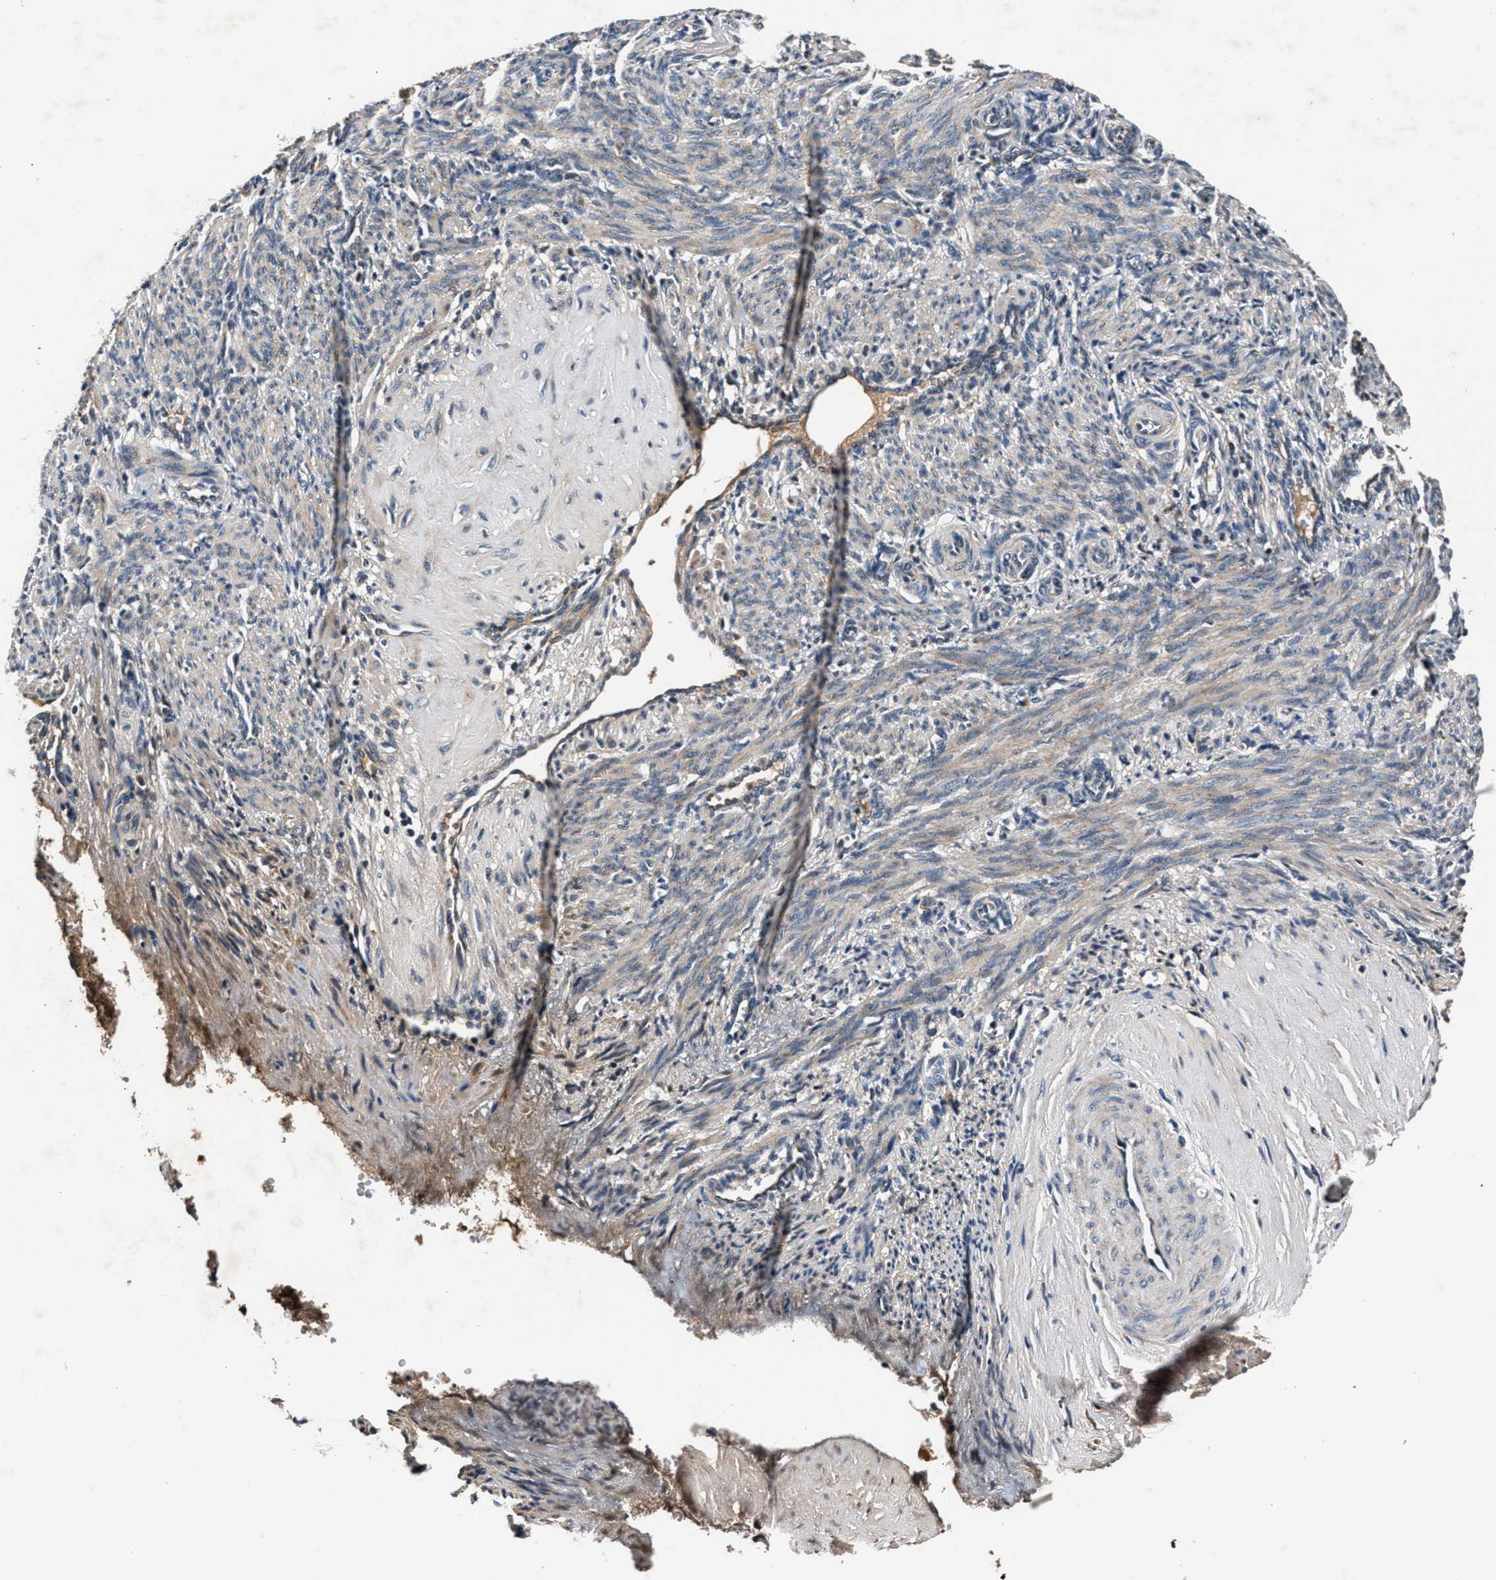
{"staining": {"intensity": "weak", "quantity": "<25%", "location": "cytoplasmic/membranous"}, "tissue": "smooth muscle", "cell_type": "Smooth muscle cells", "image_type": "normal", "snomed": [{"axis": "morphology", "description": "Normal tissue, NOS"}, {"axis": "topography", "description": "Endometrium"}], "caption": "Smooth muscle cells are negative for brown protein staining in unremarkable smooth muscle. (DAB immunohistochemistry (IHC), high magnification).", "gene": "IMMT", "patient": {"sex": "female", "age": 33}}